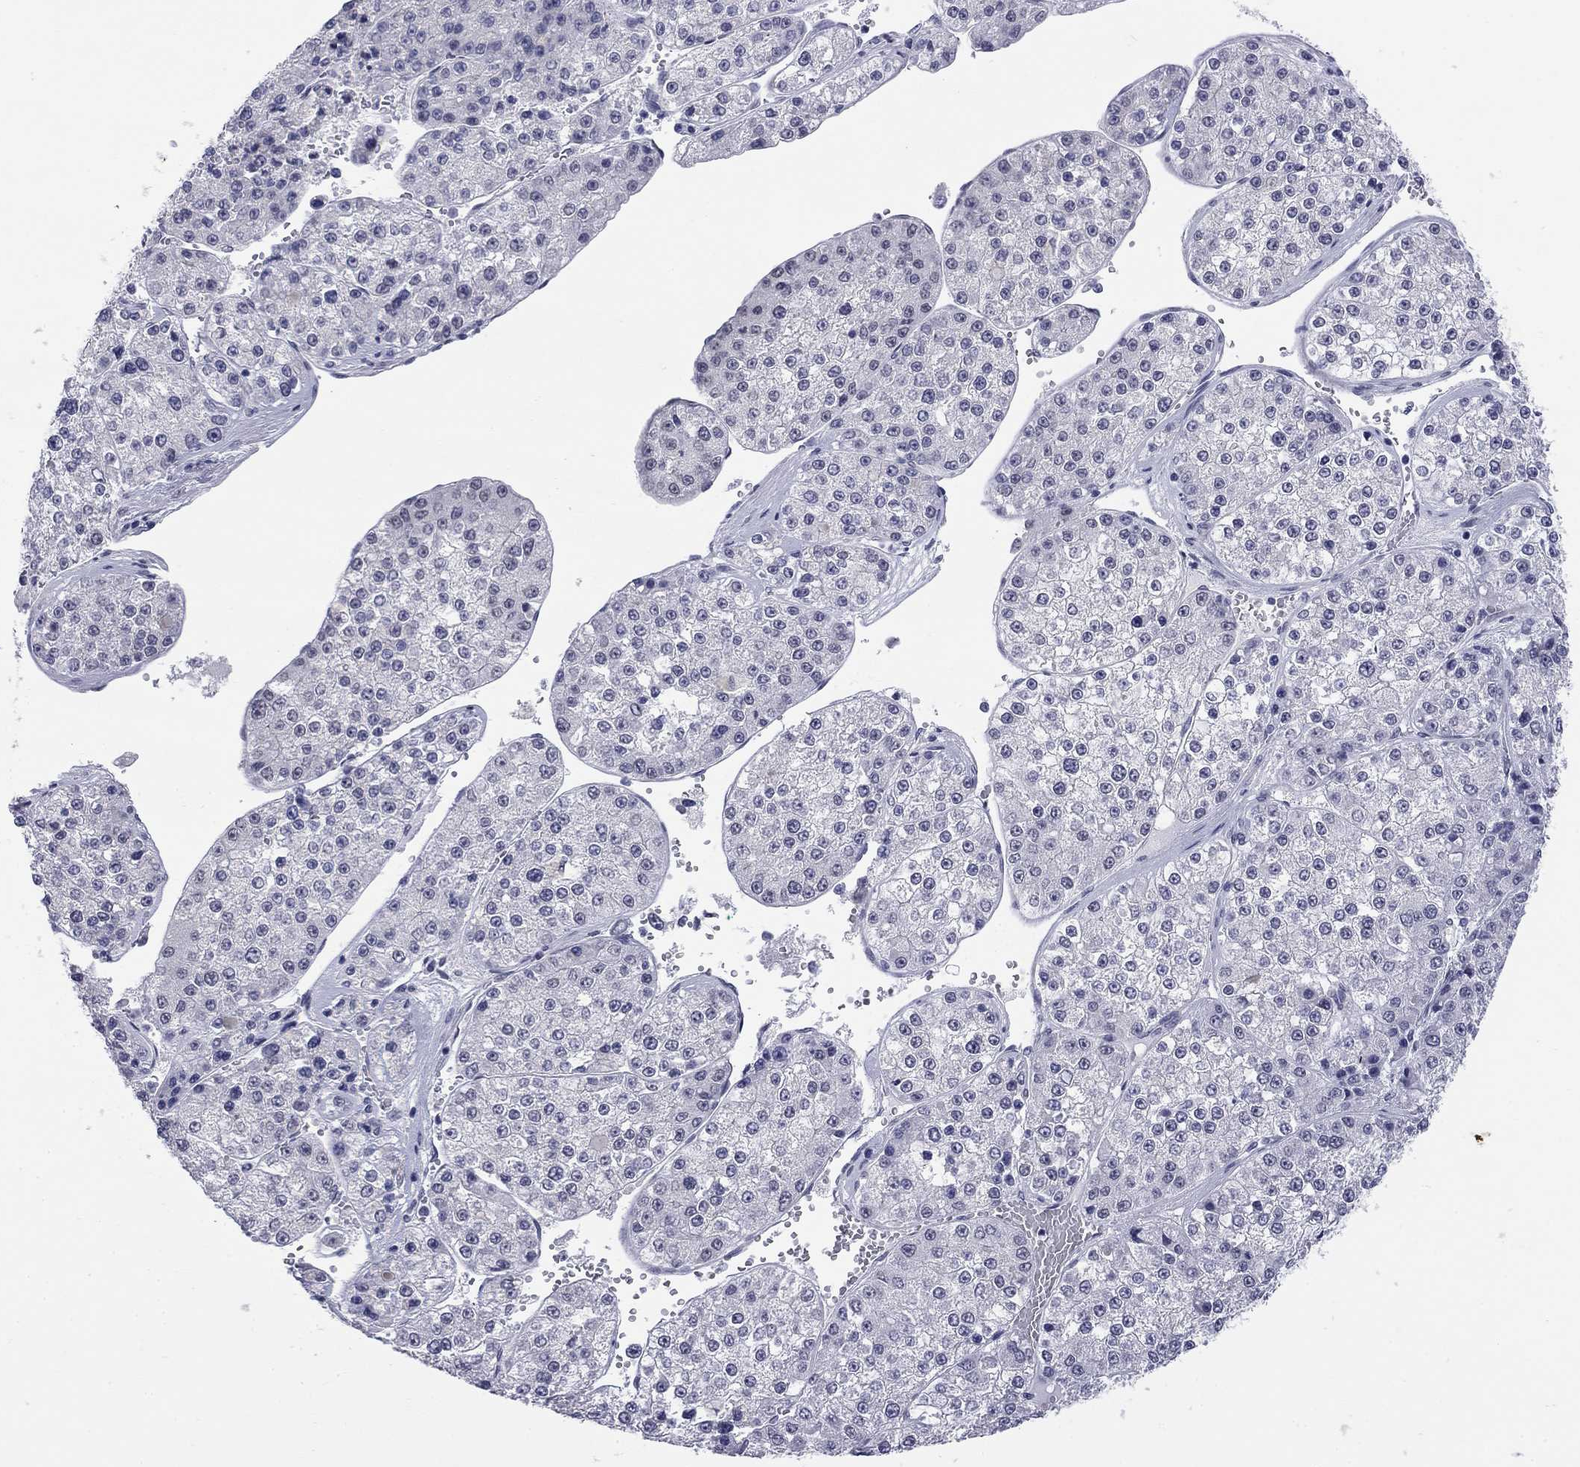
{"staining": {"intensity": "negative", "quantity": "none", "location": "none"}, "tissue": "liver cancer", "cell_type": "Tumor cells", "image_type": "cancer", "snomed": [{"axis": "morphology", "description": "Carcinoma, Hepatocellular, NOS"}, {"axis": "topography", "description": "Liver"}], "caption": "Liver hepatocellular carcinoma stained for a protein using IHC shows no expression tumor cells.", "gene": "ECEL1", "patient": {"sex": "female", "age": 73}}